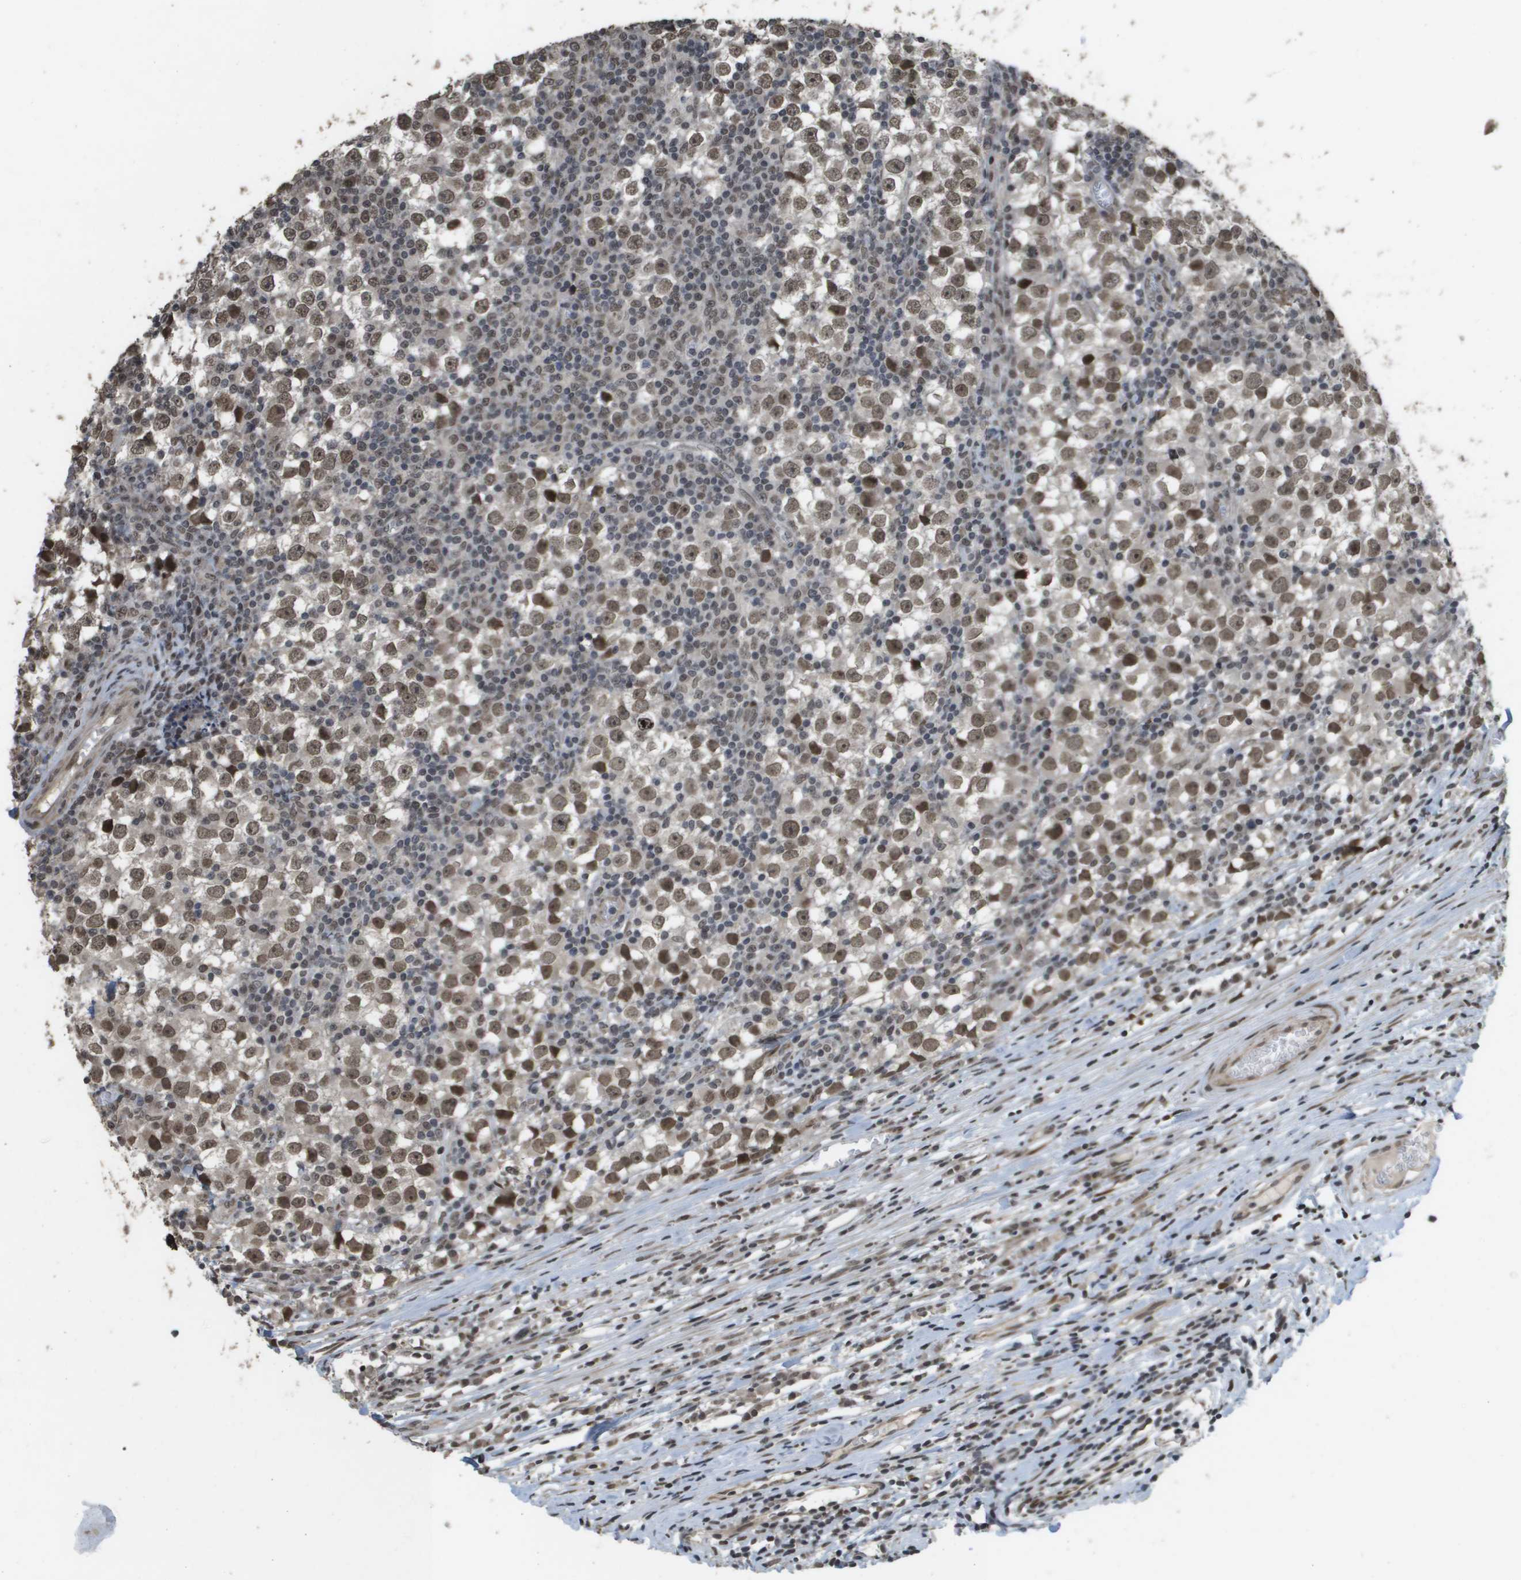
{"staining": {"intensity": "moderate", "quantity": ">75%", "location": "nuclear"}, "tissue": "testis cancer", "cell_type": "Tumor cells", "image_type": "cancer", "snomed": [{"axis": "morphology", "description": "Seminoma, NOS"}, {"axis": "topography", "description": "Testis"}], "caption": "Protein expression analysis of human testis seminoma reveals moderate nuclear staining in about >75% of tumor cells.", "gene": "KAT5", "patient": {"sex": "male", "age": 65}}